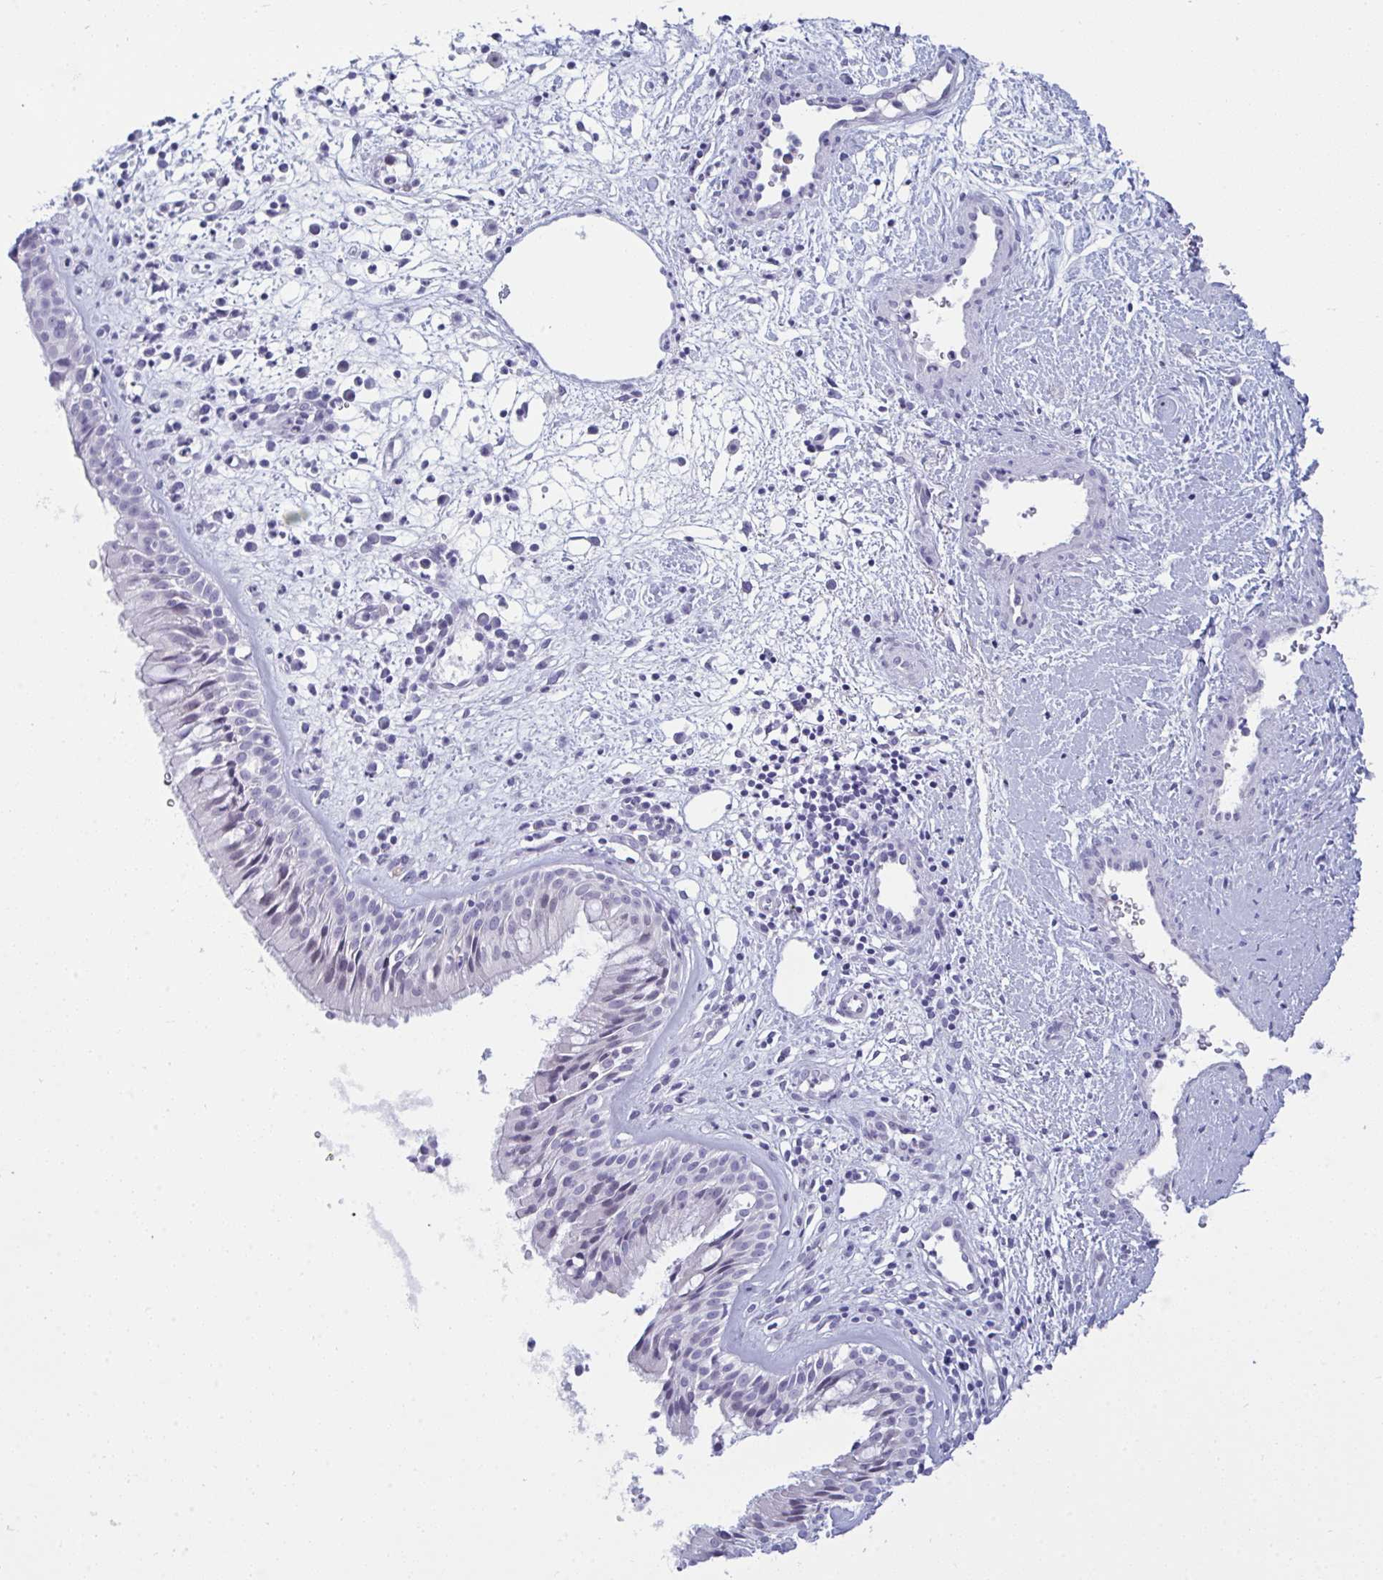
{"staining": {"intensity": "negative", "quantity": "none", "location": "none"}, "tissue": "nasopharynx", "cell_type": "Respiratory epithelial cells", "image_type": "normal", "snomed": [{"axis": "morphology", "description": "Normal tissue, NOS"}, {"axis": "topography", "description": "Nasopharynx"}], "caption": "Immunohistochemical staining of unremarkable human nasopharynx demonstrates no significant positivity in respiratory epithelial cells.", "gene": "PRDM9", "patient": {"sex": "male", "age": 65}}